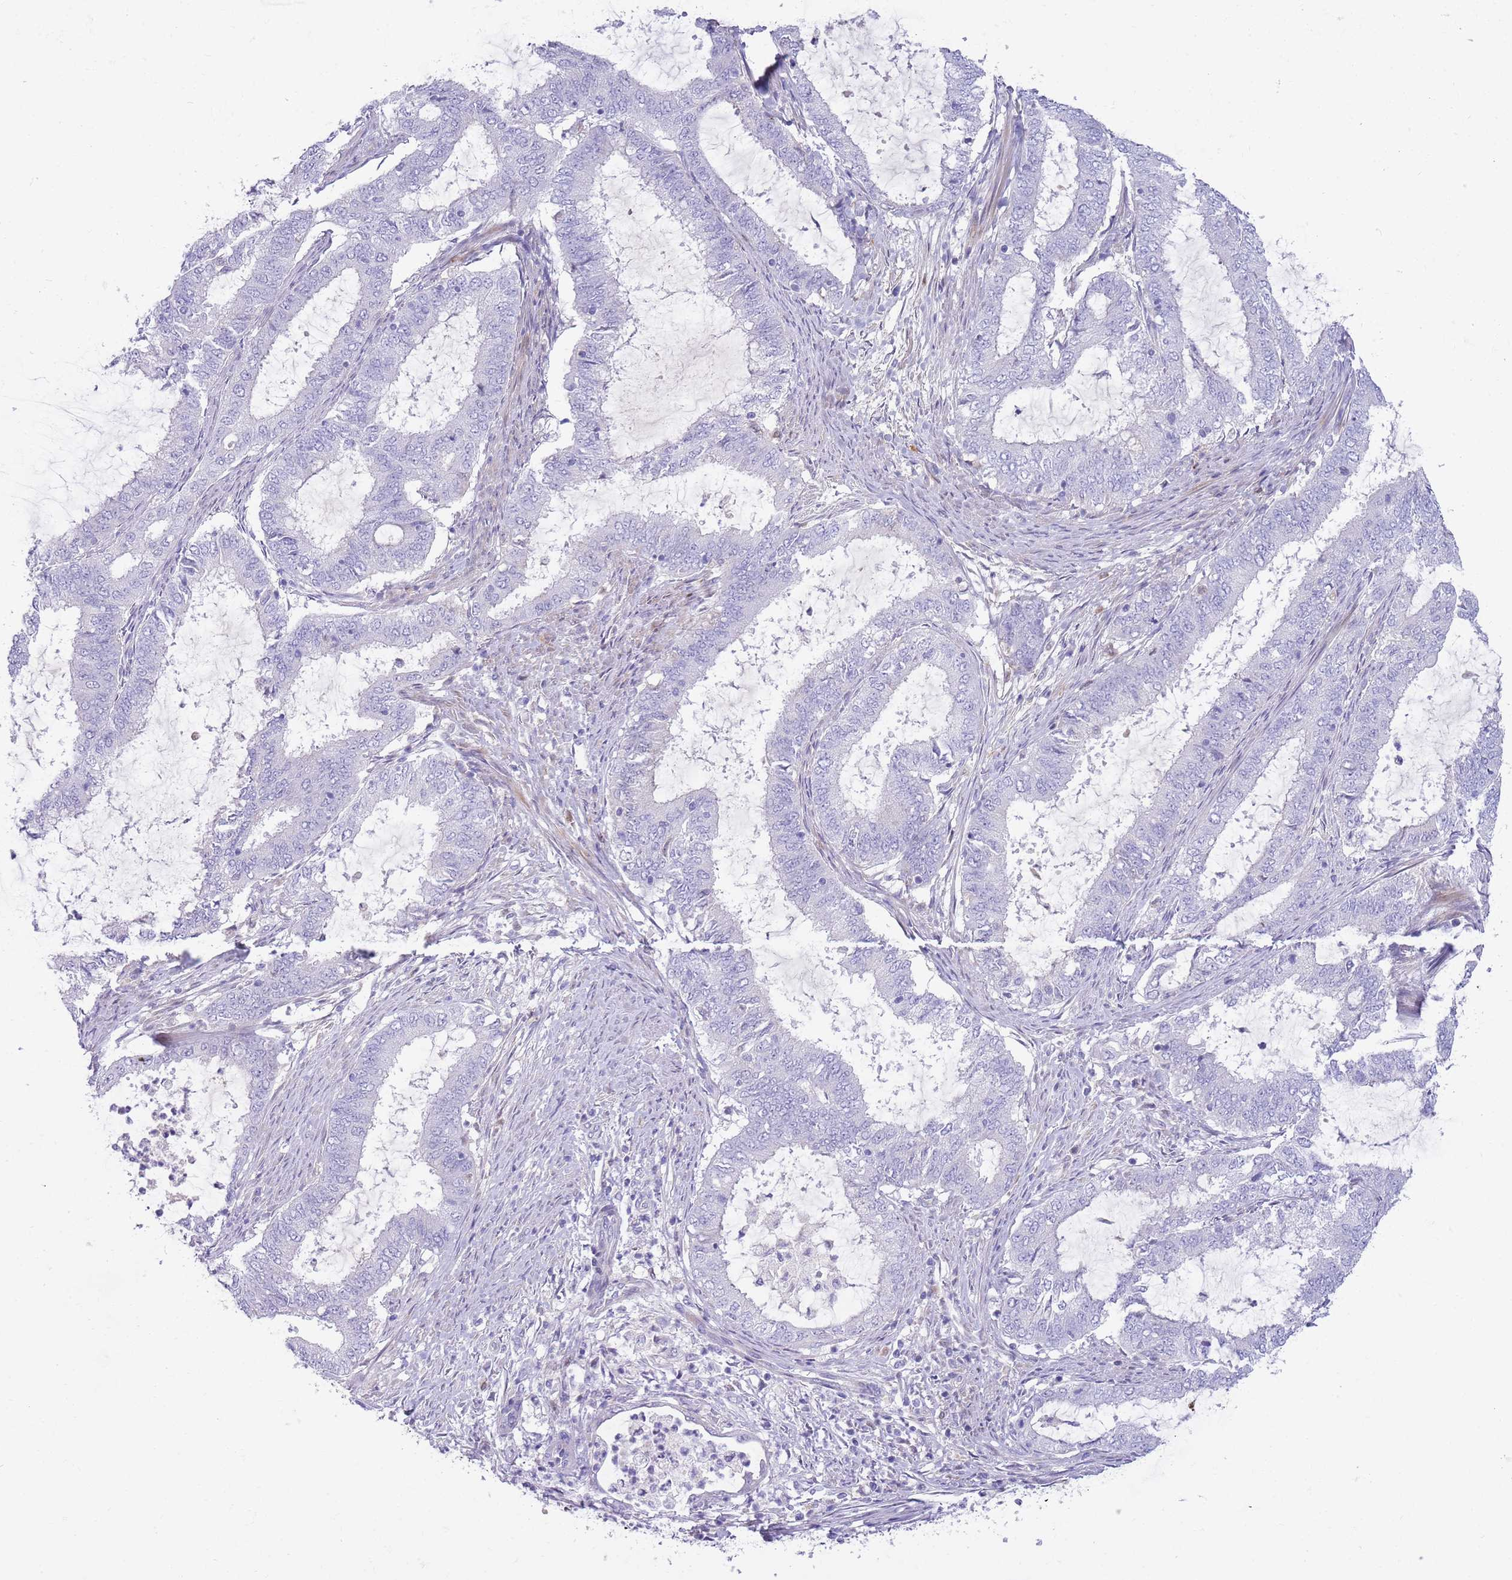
{"staining": {"intensity": "negative", "quantity": "none", "location": "none"}, "tissue": "endometrial cancer", "cell_type": "Tumor cells", "image_type": "cancer", "snomed": [{"axis": "morphology", "description": "Adenocarcinoma, NOS"}, {"axis": "topography", "description": "Endometrium"}], "caption": "Tumor cells show no significant protein expression in adenocarcinoma (endometrial). (DAB (3,3'-diaminobenzidine) immunohistochemistry visualized using brightfield microscopy, high magnification).", "gene": "LEPROTL1", "patient": {"sex": "female", "age": 51}}